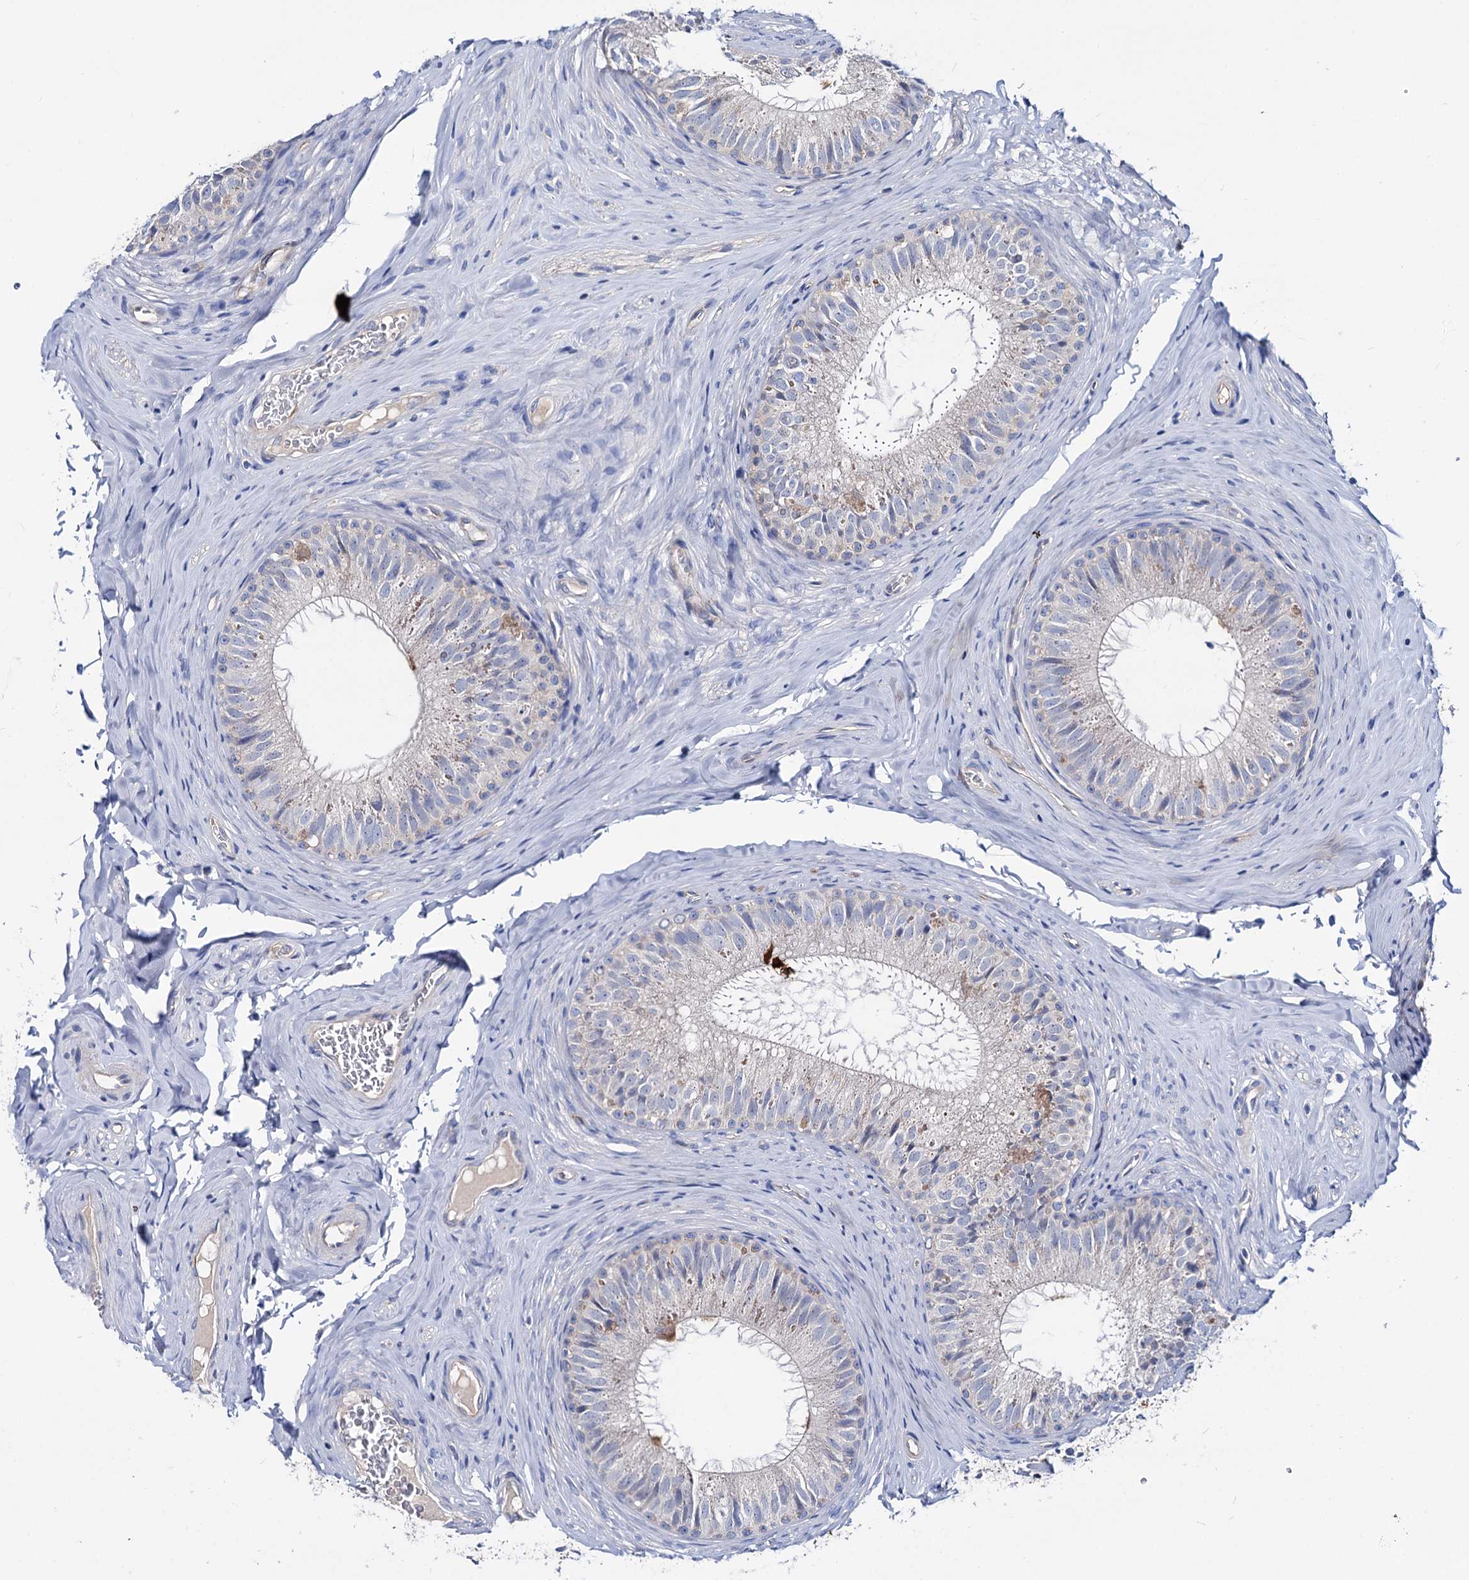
{"staining": {"intensity": "negative", "quantity": "none", "location": "none"}, "tissue": "epididymis", "cell_type": "Glandular cells", "image_type": "normal", "snomed": [{"axis": "morphology", "description": "Normal tissue, NOS"}, {"axis": "topography", "description": "Epididymis"}], "caption": "This is an IHC image of unremarkable epididymis. There is no staining in glandular cells.", "gene": "DYDC2", "patient": {"sex": "male", "age": 34}}